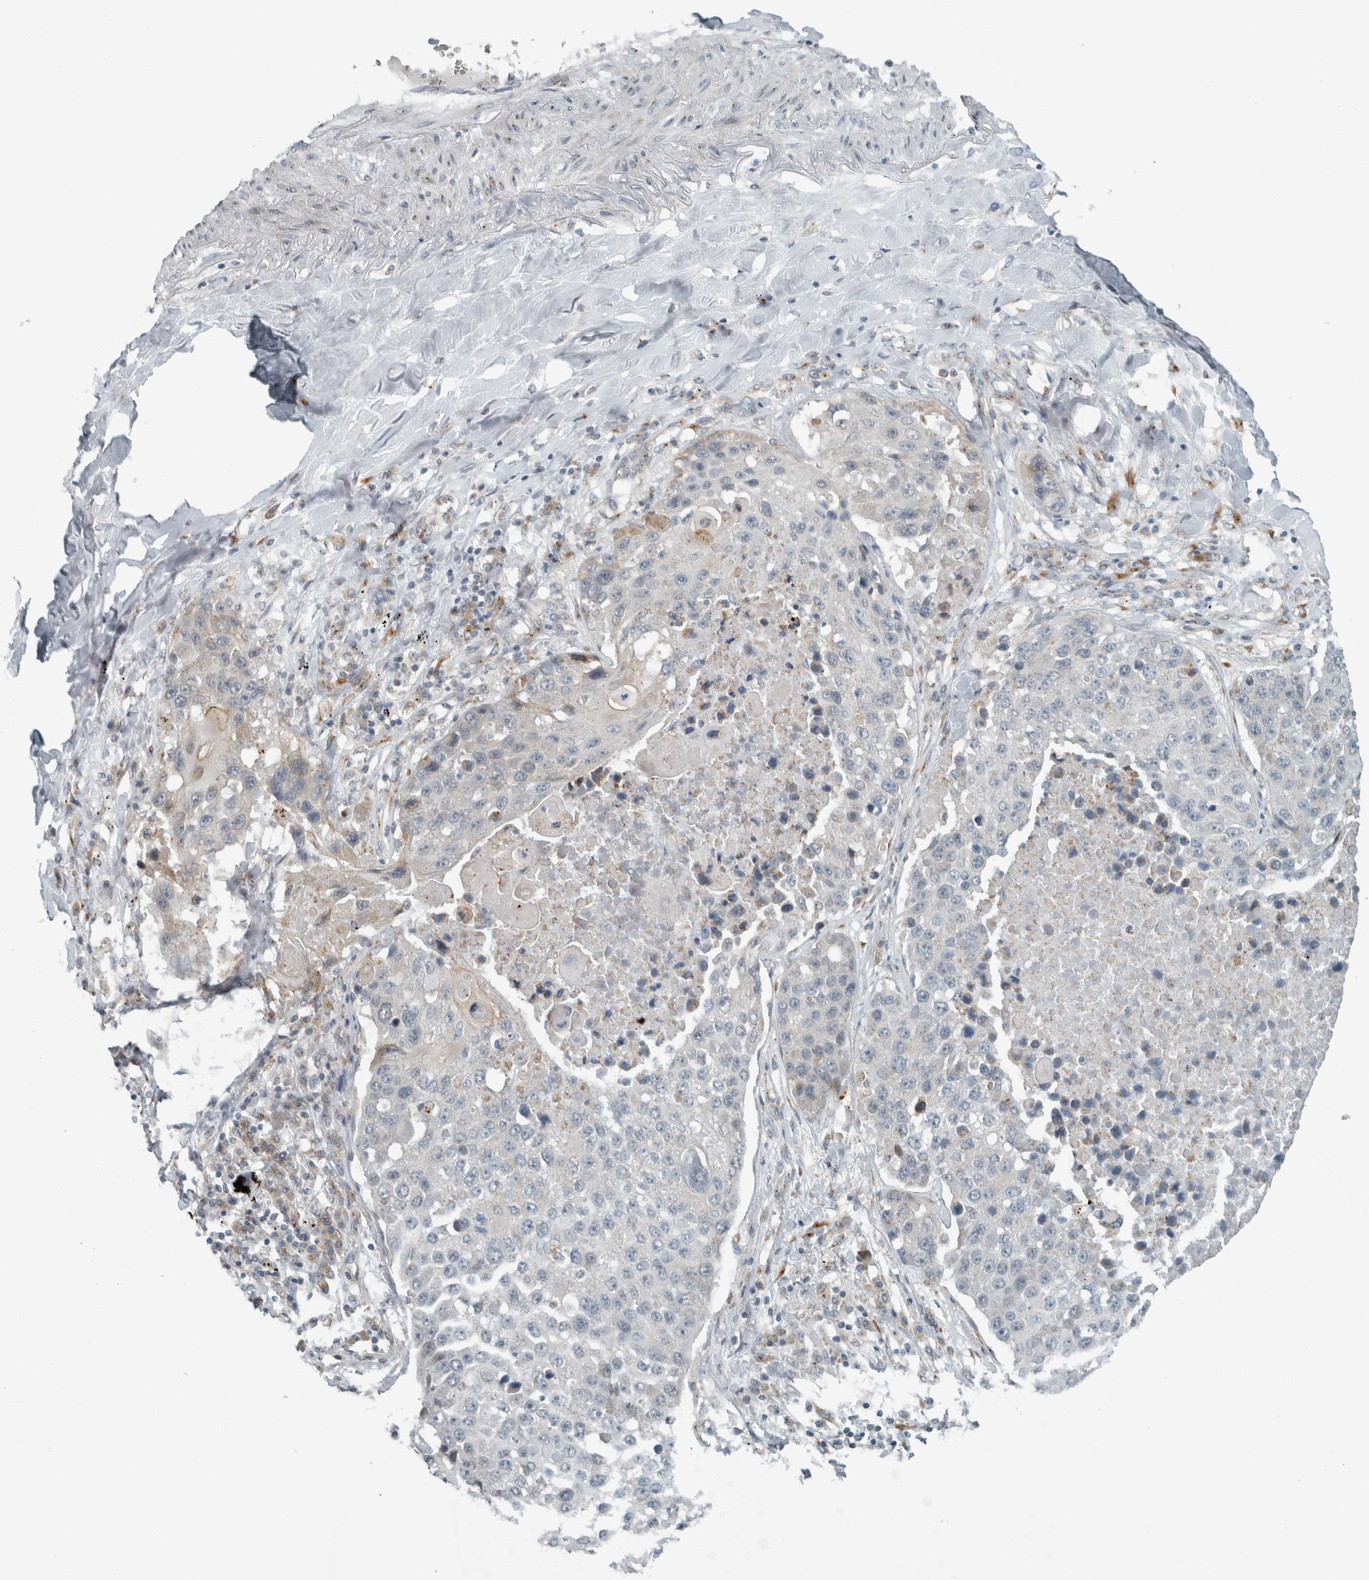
{"staining": {"intensity": "negative", "quantity": "none", "location": "none"}, "tissue": "lung cancer", "cell_type": "Tumor cells", "image_type": "cancer", "snomed": [{"axis": "morphology", "description": "Squamous cell carcinoma, NOS"}, {"axis": "topography", "description": "Lung"}], "caption": "High magnification brightfield microscopy of lung cancer stained with DAB (3,3'-diaminobenzidine) (brown) and counterstained with hematoxylin (blue): tumor cells show no significant staining.", "gene": "KIF1C", "patient": {"sex": "male", "age": 61}}